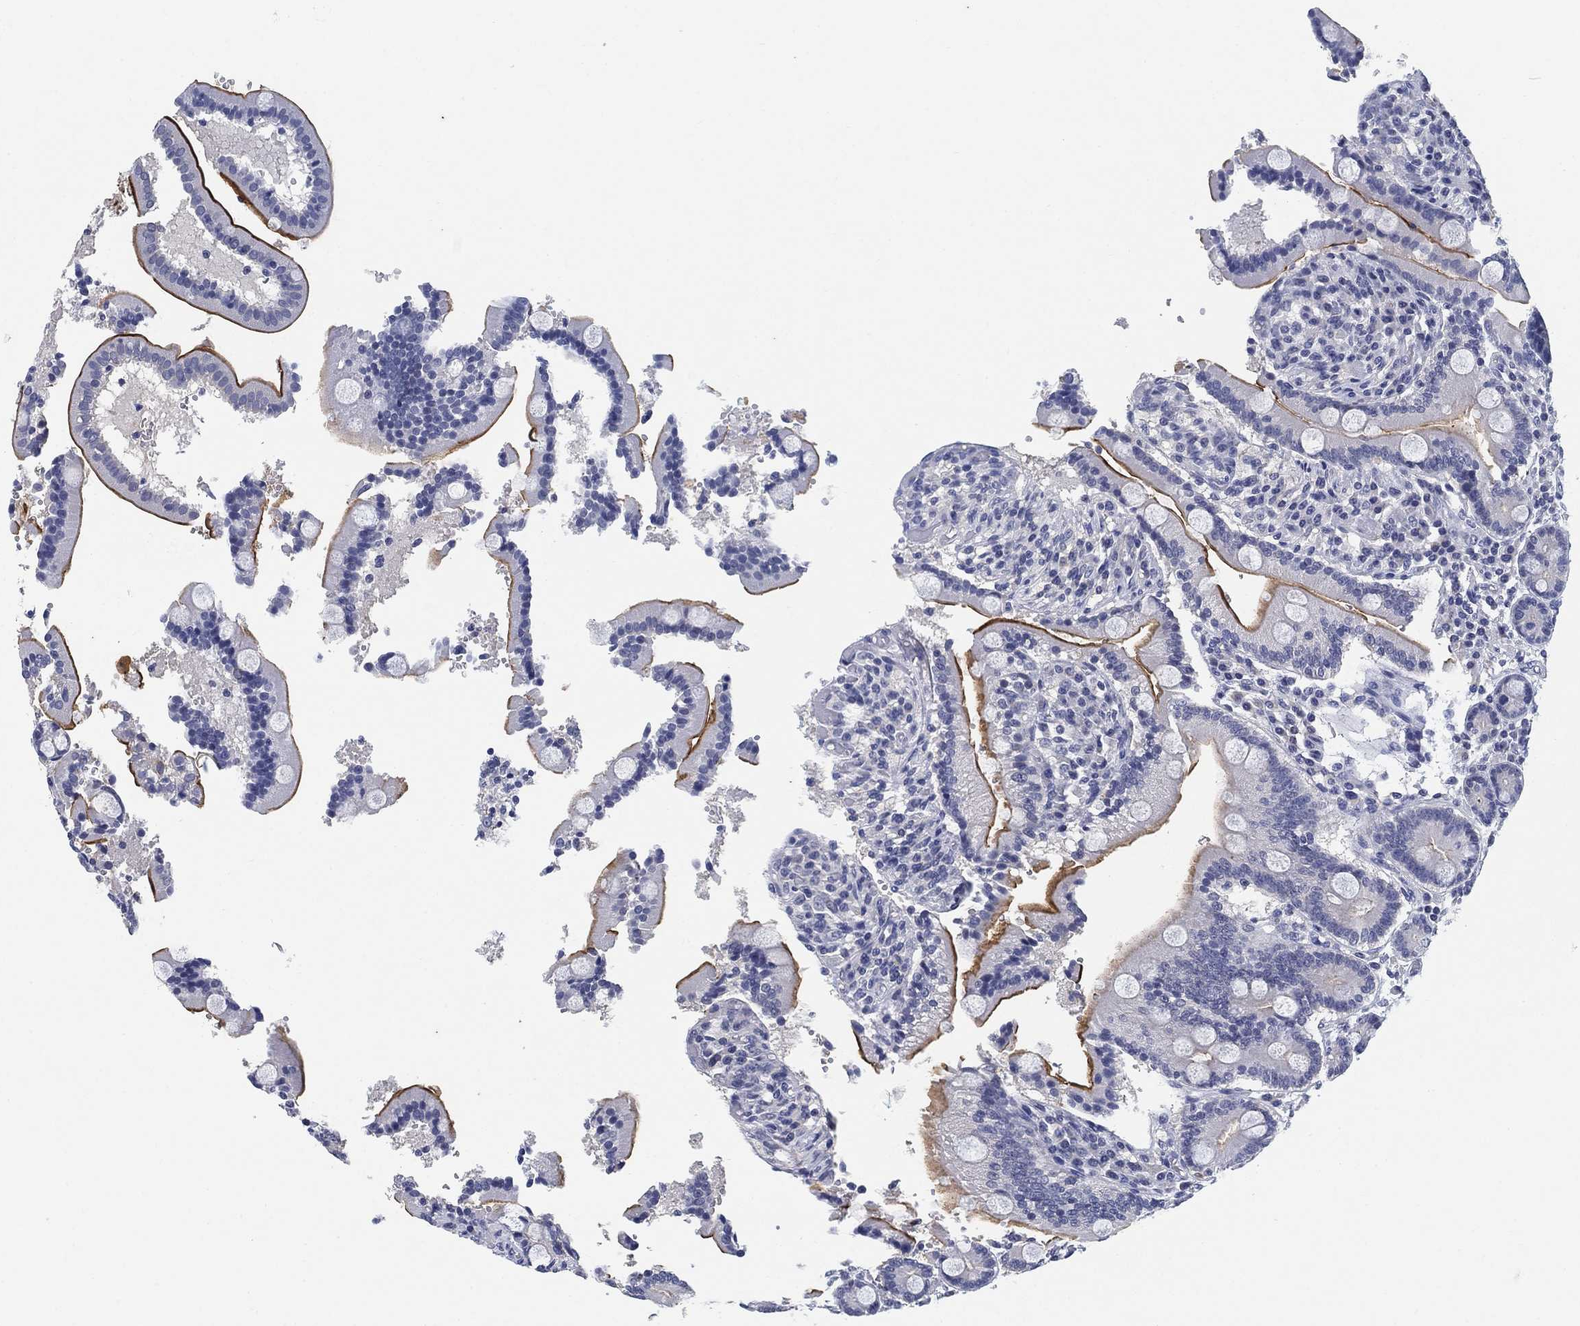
{"staining": {"intensity": "strong", "quantity": "25%-75%", "location": "cytoplasmic/membranous"}, "tissue": "duodenum", "cell_type": "Glandular cells", "image_type": "normal", "snomed": [{"axis": "morphology", "description": "Normal tissue, NOS"}, {"axis": "topography", "description": "Duodenum"}], "caption": "Benign duodenum reveals strong cytoplasmic/membranous staining in about 25%-75% of glandular cells Using DAB (3,3'-diaminobenzidine) (brown) and hematoxylin (blue) stains, captured at high magnification using brightfield microscopy..", "gene": "CLUL1", "patient": {"sex": "female", "age": 62}}